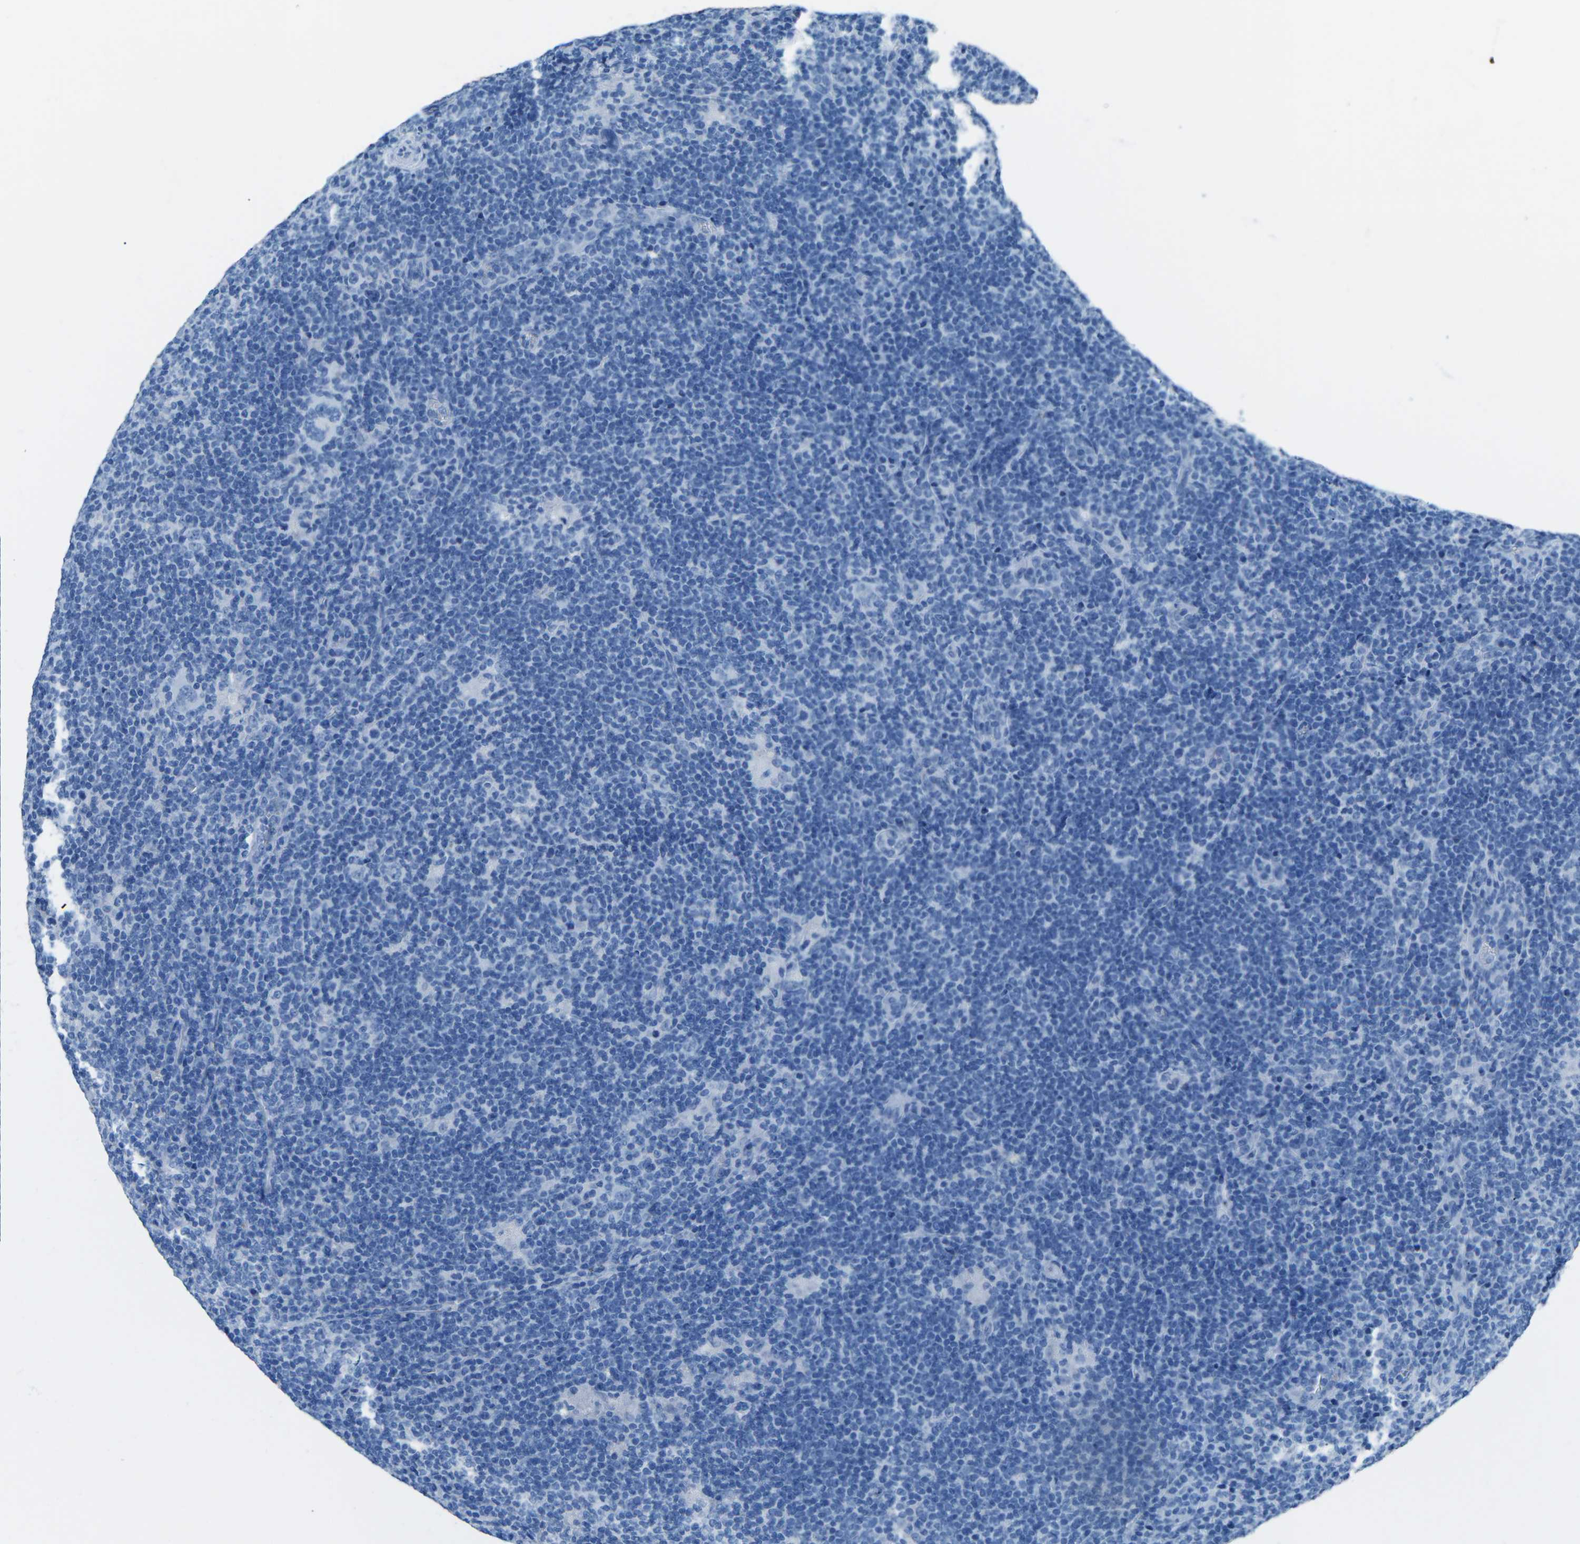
{"staining": {"intensity": "negative", "quantity": "none", "location": "none"}, "tissue": "lymphoma", "cell_type": "Tumor cells", "image_type": "cancer", "snomed": [{"axis": "morphology", "description": "Hodgkin's disease, NOS"}, {"axis": "topography", "description": "Lymph node"}], "caption": "Hodgkin's disease stained for a protein using IHC exhibits no positivity tumor cells.", "gene": "MYH8", "patient": {"sex": "female", "age": 57}}